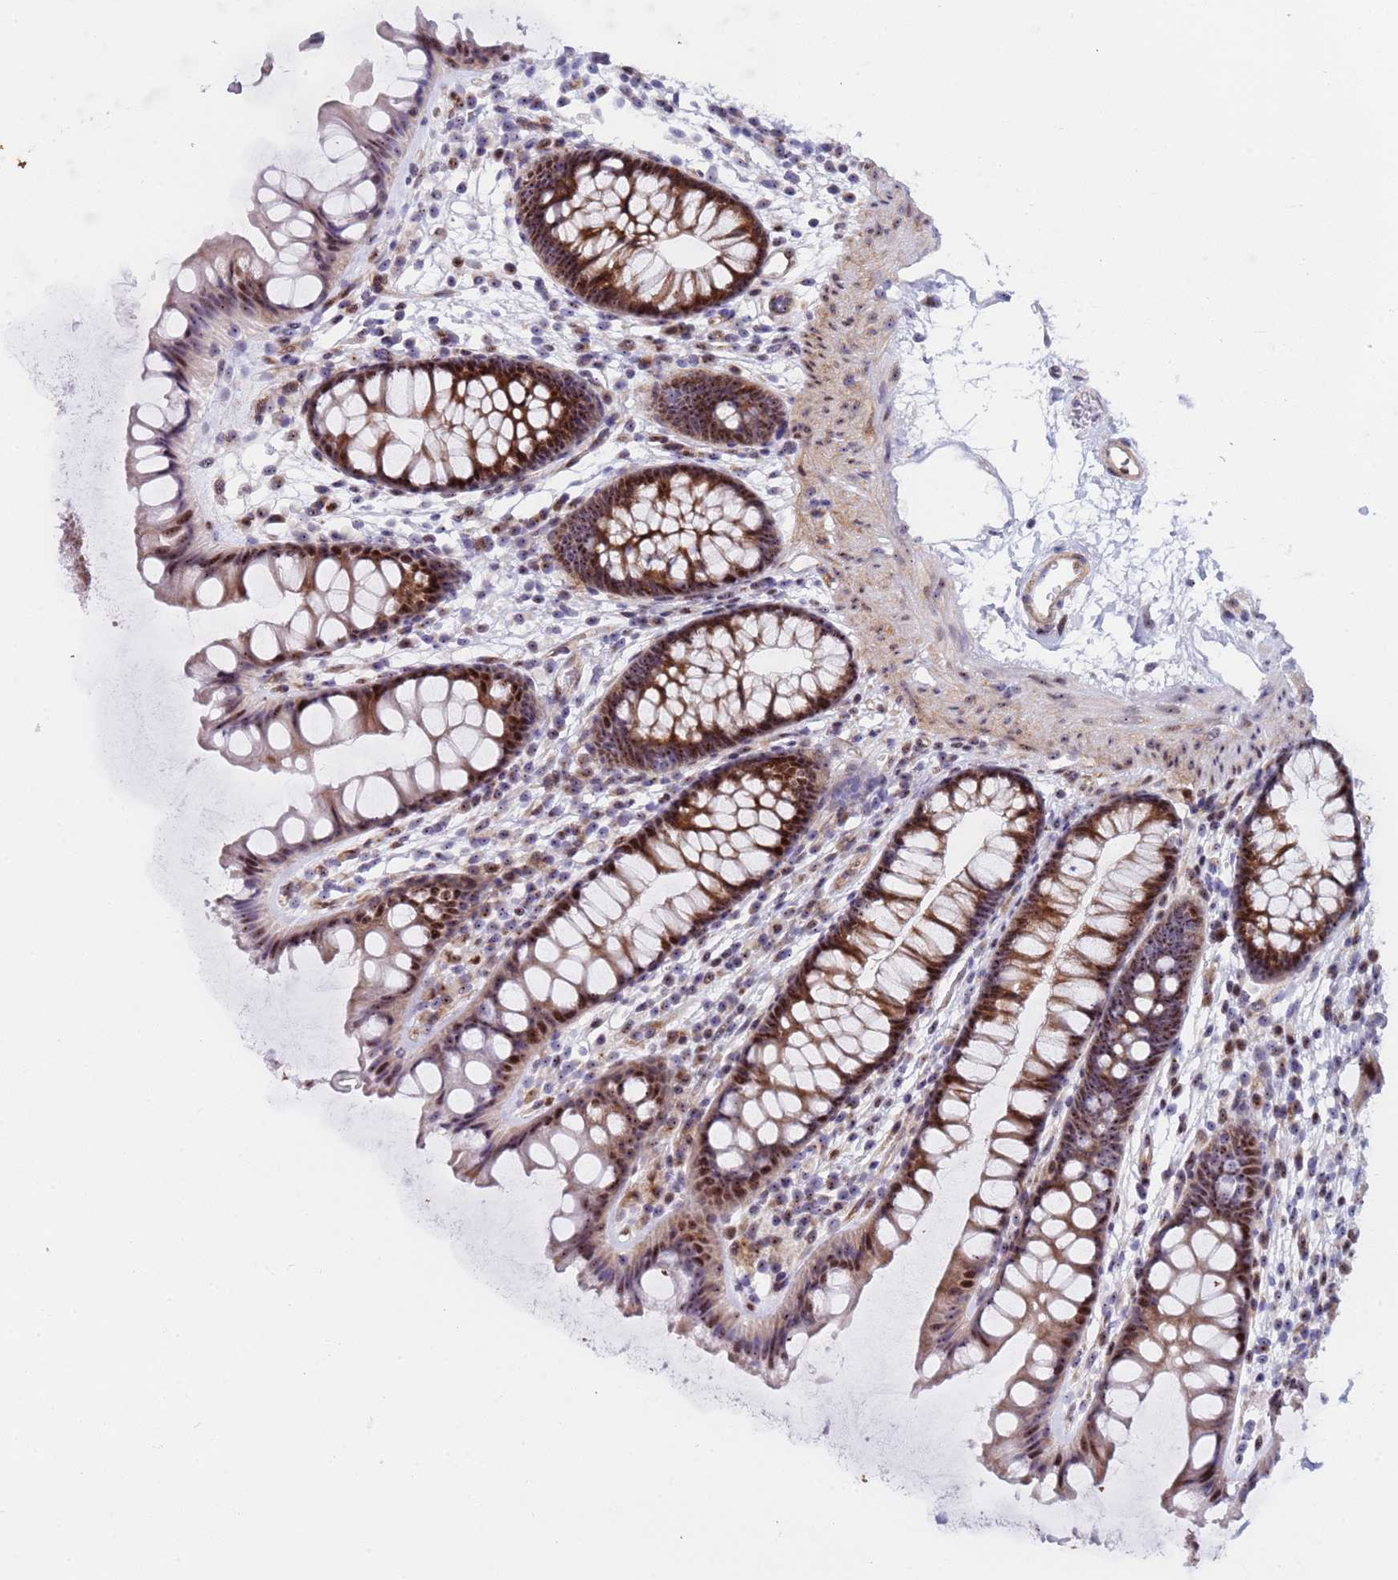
{"staining": {"intensity": "moderate", "quantity": "25%-75%", "location": "cytoplasmic/membranous,nuclear"}, "tissue": "colon", "cell_type": "Endothelial cells", "image_type": "normal", "snomed": [{"axis": "morphology", "description": "Normal tissue, NOS"}, {"axis": "topography", "description": "Colon"}], "caption": "A medium amount of moderate cytoplasmic/membranous,nuclear positivity is present in approximately 25%-75% of endothelial cells in benign colon. Nuclei are stained in blue.", "gene": "POP5", "patient": {"sex": "female", "age": 62}}